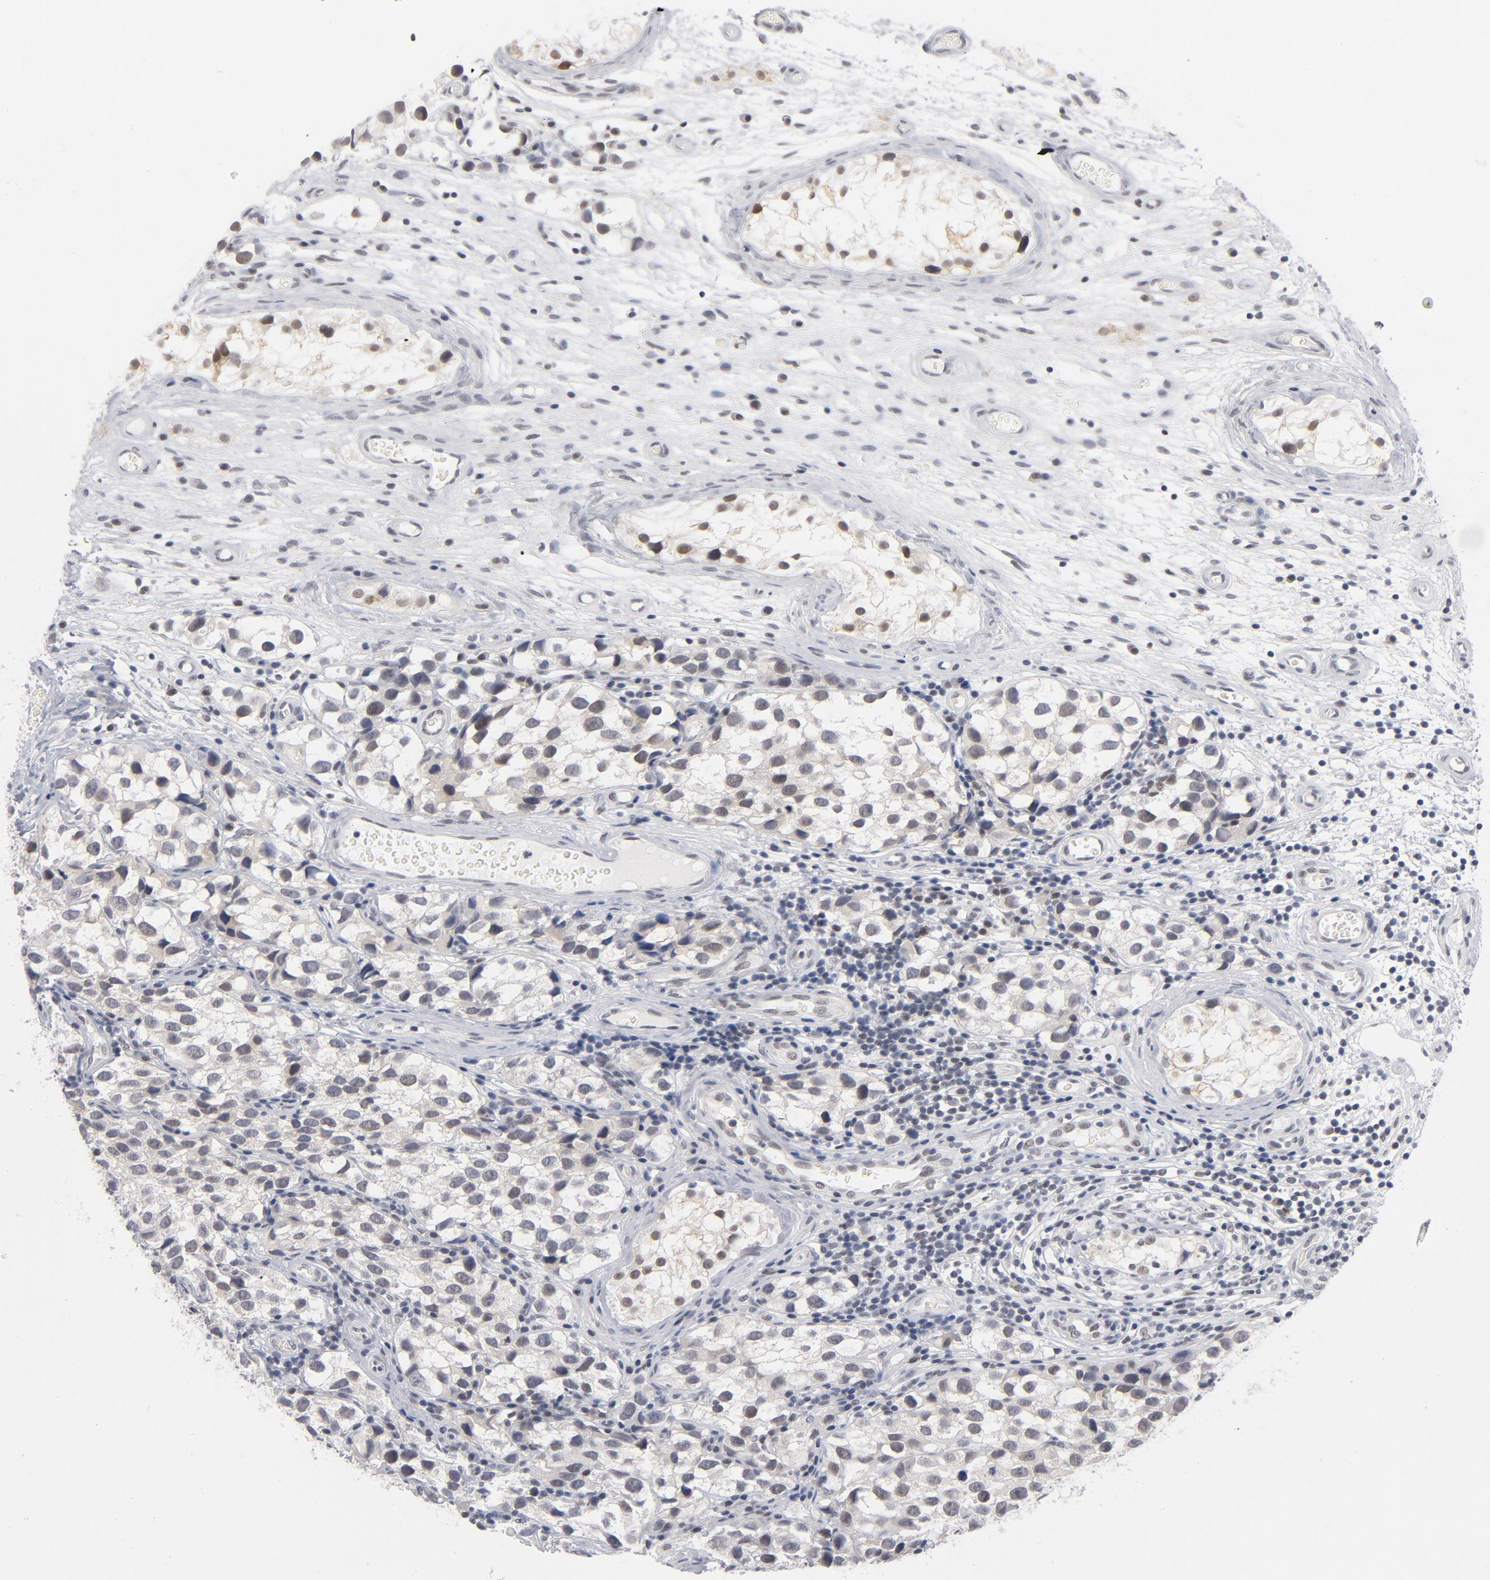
{"staining": {"intensity": "moderate", "quantity": "25%-75%", "location": "nuclear"}, "tissue": "testis cancer", "cell_type": "Tumor cells", "image_type": "cancer", "snomed": [{"axis": "morphology", "description": "Seminoma, NOS"}, {"axis": "topography", "description": "Testis"}], "caption": "A micrograph of human testis seminoma stained for a protein exhibits moderate nuclear brown staining in tumor cells.", "gene": "BAP1", "patient": {"sex": "male", "age": 39}}